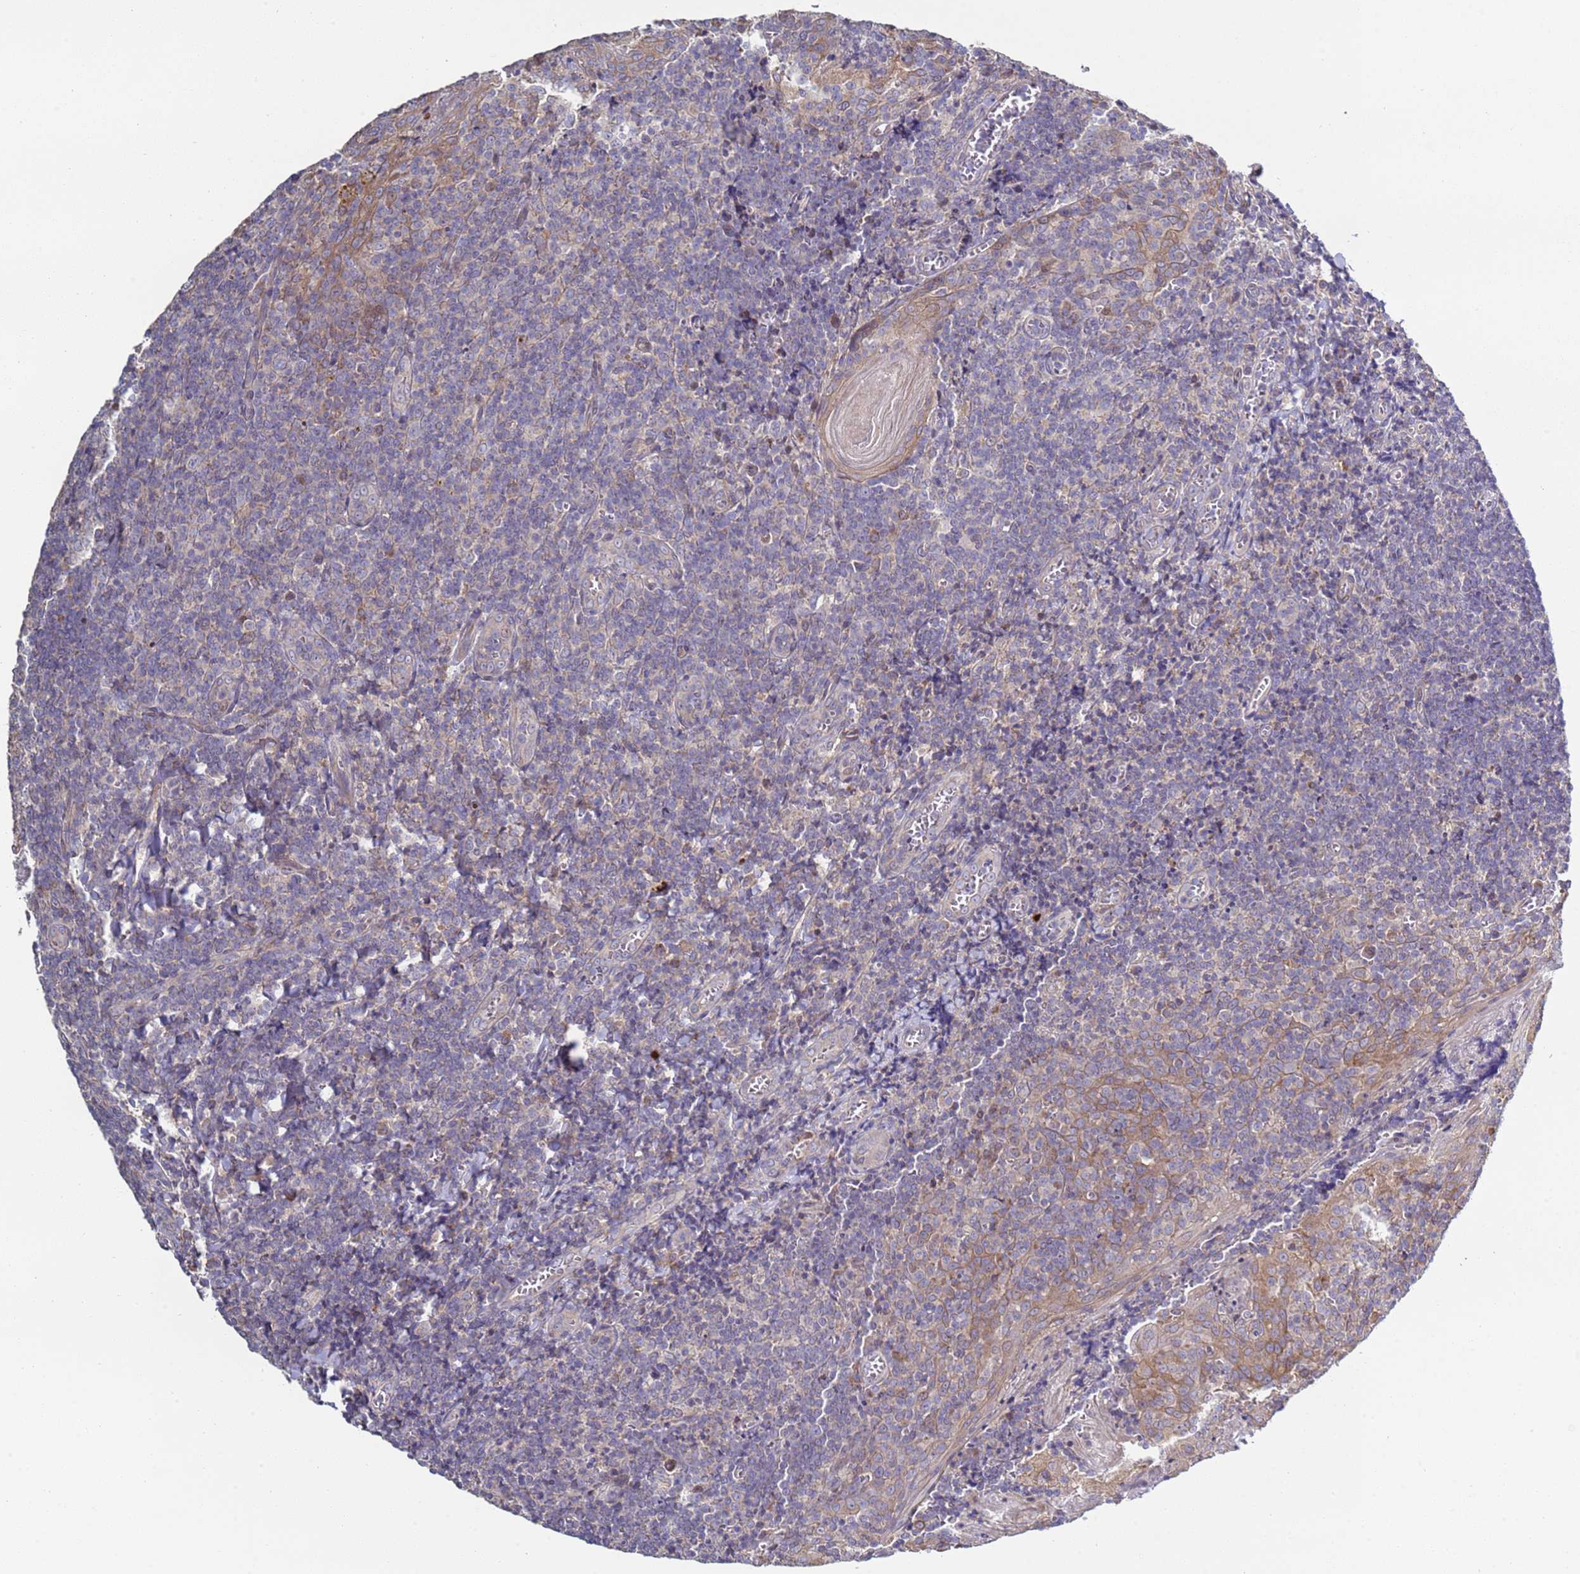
{"staining": {"intensity": "weak", "quantity": "<25%", "location": "cytoplasmic/membranous"}, "tissue": "tonsil", "cell_type": "Germinal center cells", "image_type": "normal", "snomed": [{"axis": "morphology", "description": "Normal tissue, NOS"}, {"axis": "topography", "description": "Tonsil"}], "caption": "IHC photomicrograph of unremarkable human tonsil stained for a protein (brown), which displays no positivity in germinal center cells. The staining was performed using DAB to visualize the protein expression in brown, while the nuclei were stained in blue with hematoxylin (Magnification: 20x).", "gene": "DIP2B", "patient": {"sex": "male", "age": 27}}